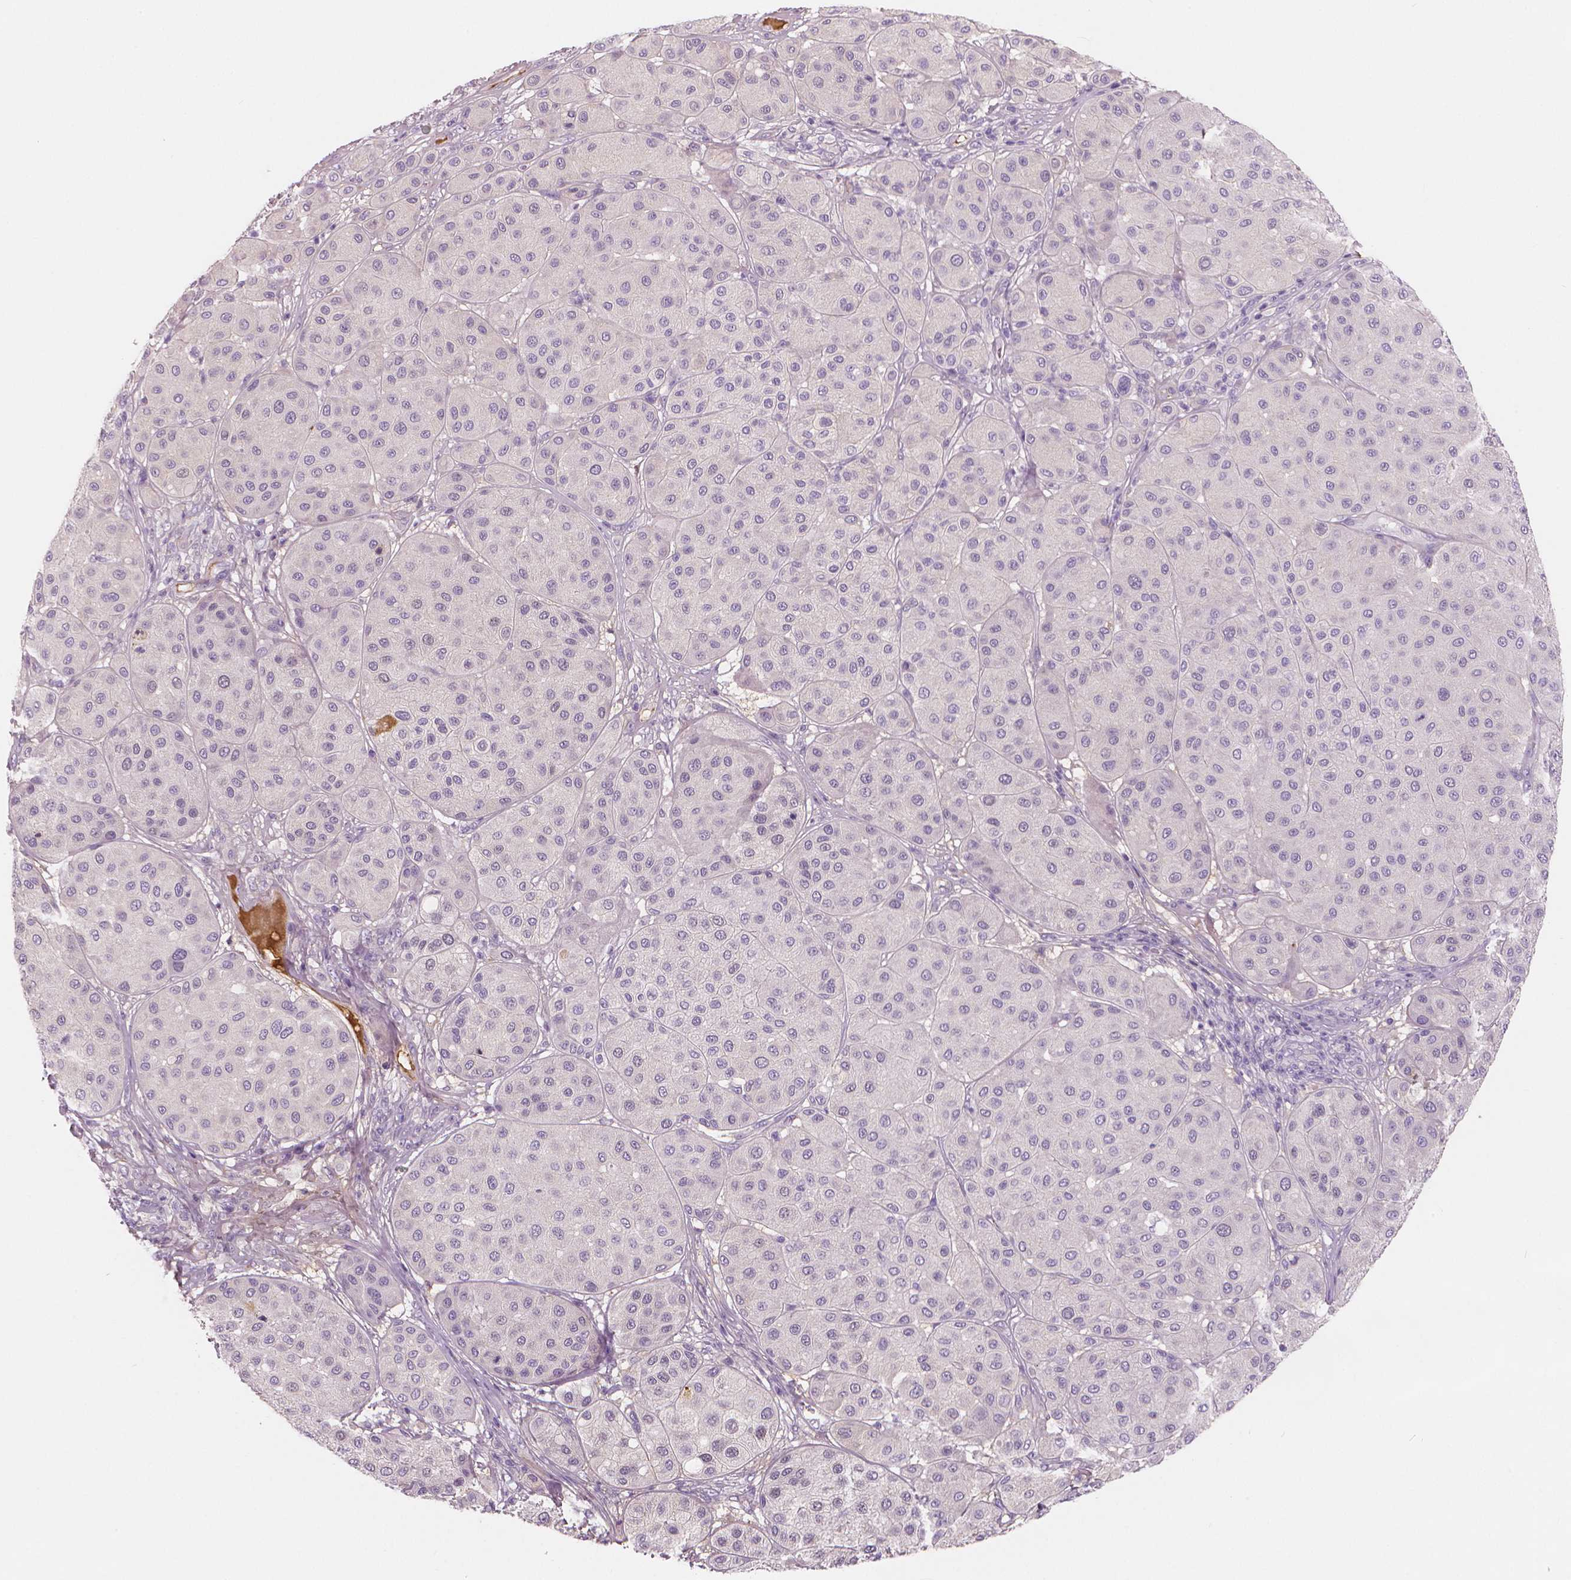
{"staining": {"intensity": "negative", "quantity": "none", "location": "none"}, "tissue": "melanoma", "cell_type": "Tumor cells", "image_type": "cancer", "snomed": [{"axis": "morphology", "description": "Malignant melanoma, Metastatic site"}, {"axis": "topography", "description": "Smooth muscle"}], "caption": "Photomicrograph shows no protein staining in tumor cells of malignant melanoma (metastatic site) tissue.", "gene": "APOA4", "patient": {"sex": "male", "age": 41}}